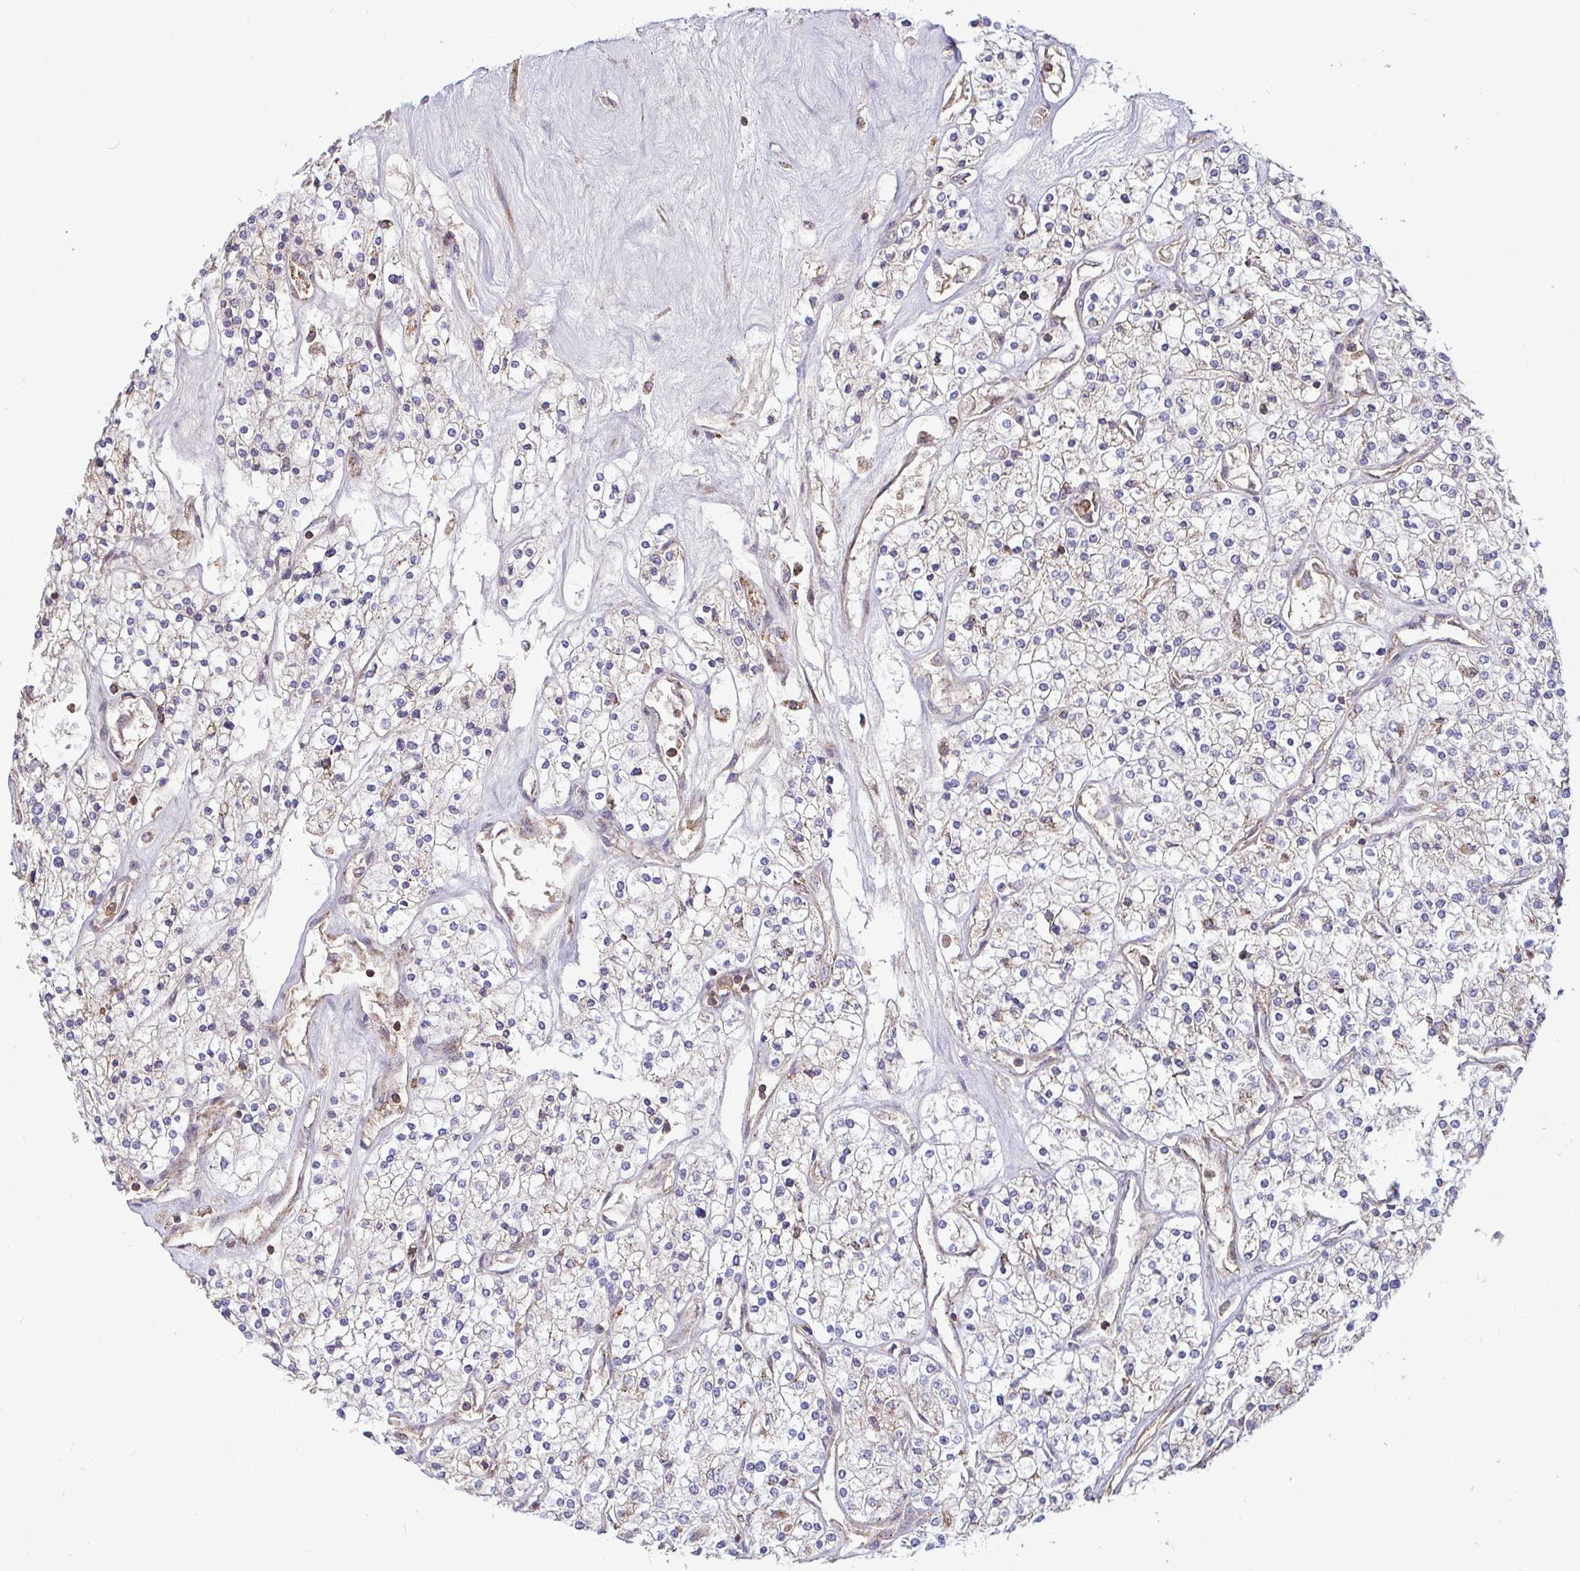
{"staining": {"intensity": "weak", "quantity": "<25%", "location": "cytoplasmic/membranous"}, "tissue": "renal cancer", "cell_type": "Tumor cells", "image_type": "cancer", "snomed": [{"axis": "morphology", "description": "Adenocarcinoma, NOS"}, {"axis": "topography", "description": "Kidney"}], "caption": "IHC of renal adenocarcinoma exhibits no positivity in tumor cells.", "gene": "SPRY1", "patient": {"sex": "male", "age": 80}}